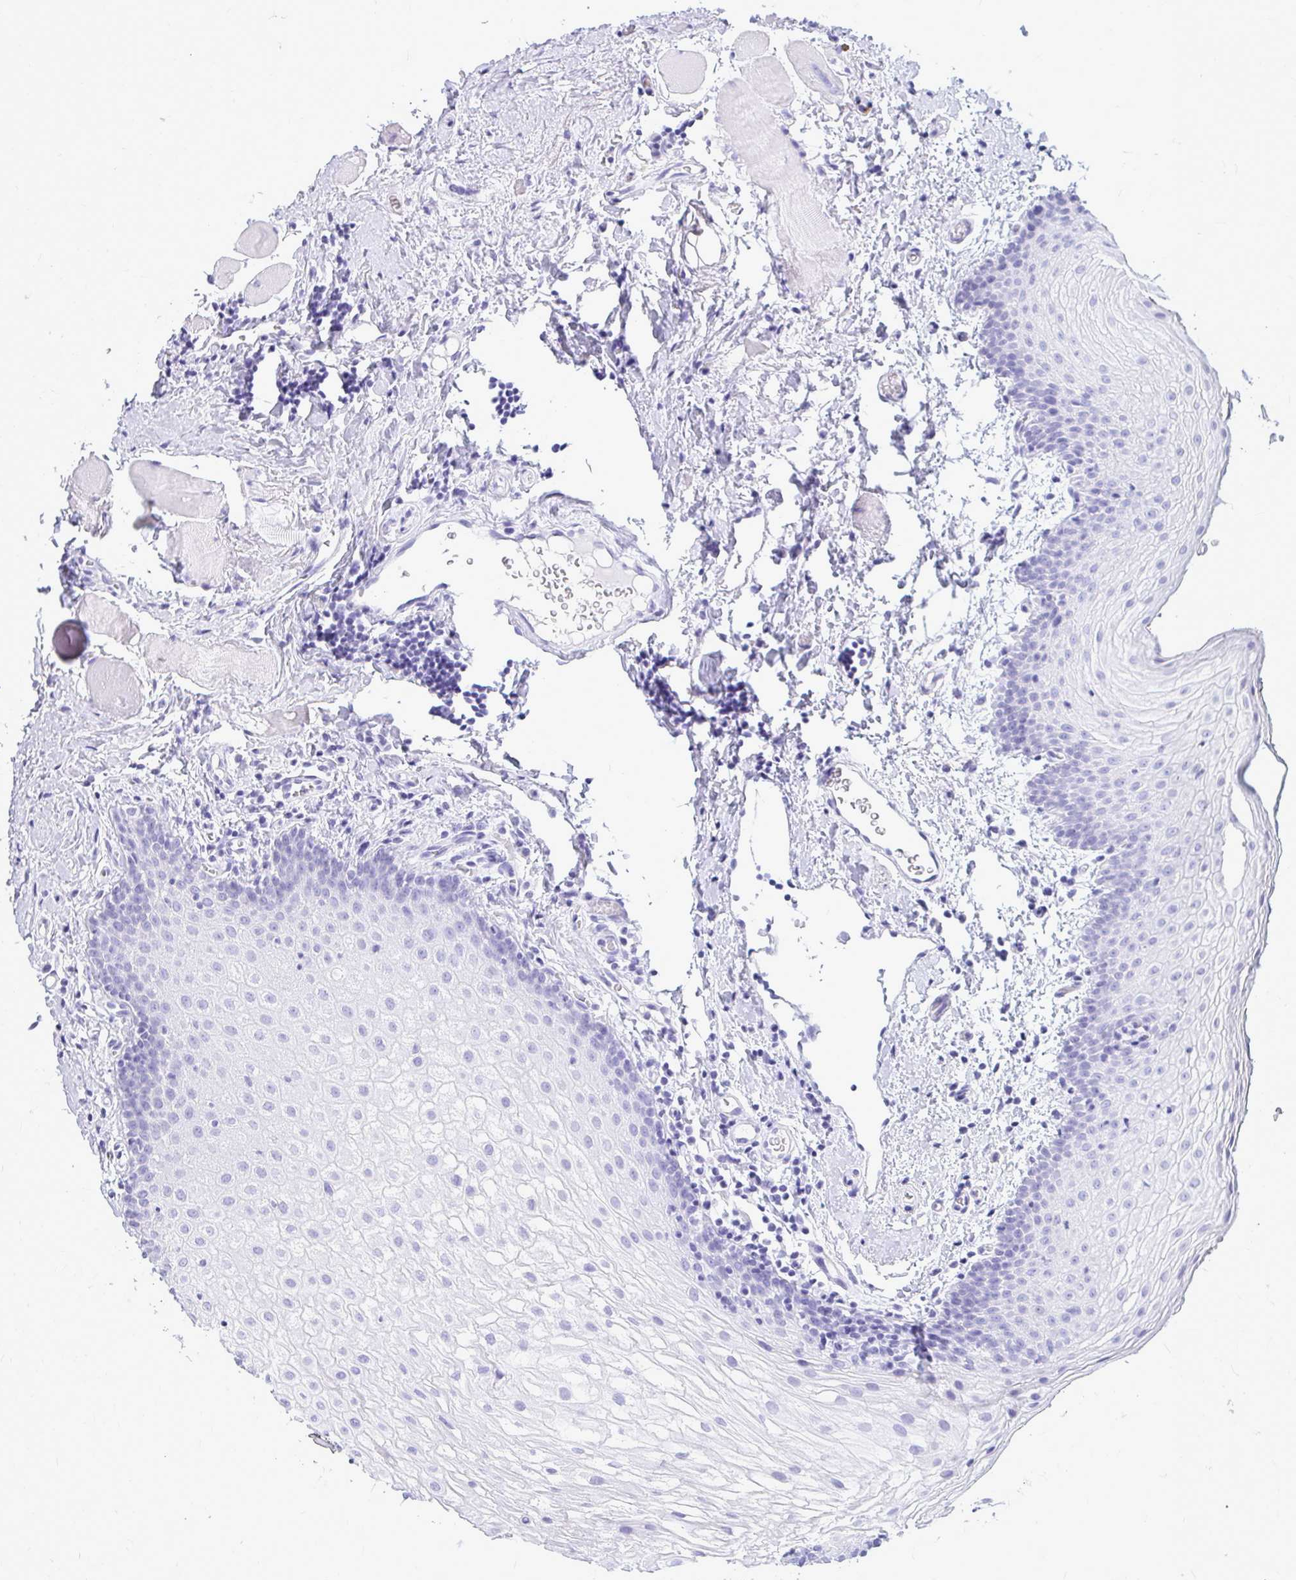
{"staining": {"intensity": "negative", "quantity": "none", "location": "none"}, "tissue": "oral mucosa", "cell_type": "Squamous epithelial cells", "image_type": "normal", "snomed": [{"axis": "morphology", "description": "Normal tissue, NOS"}, {"axis": "morphology", "description": "Squamous cell carcinoma, NOS"}, {"axis": "topography", "description": "Oral tissue"}, {"axis": "topography", "description": "Head-Neck"}], "caption": "The immunohistochemistry micrograph has no significant expression in squamous epithelial cells of oral mucosa.", "gene": "OR10R2", "patient": {"sex": "male", "age": 58}}